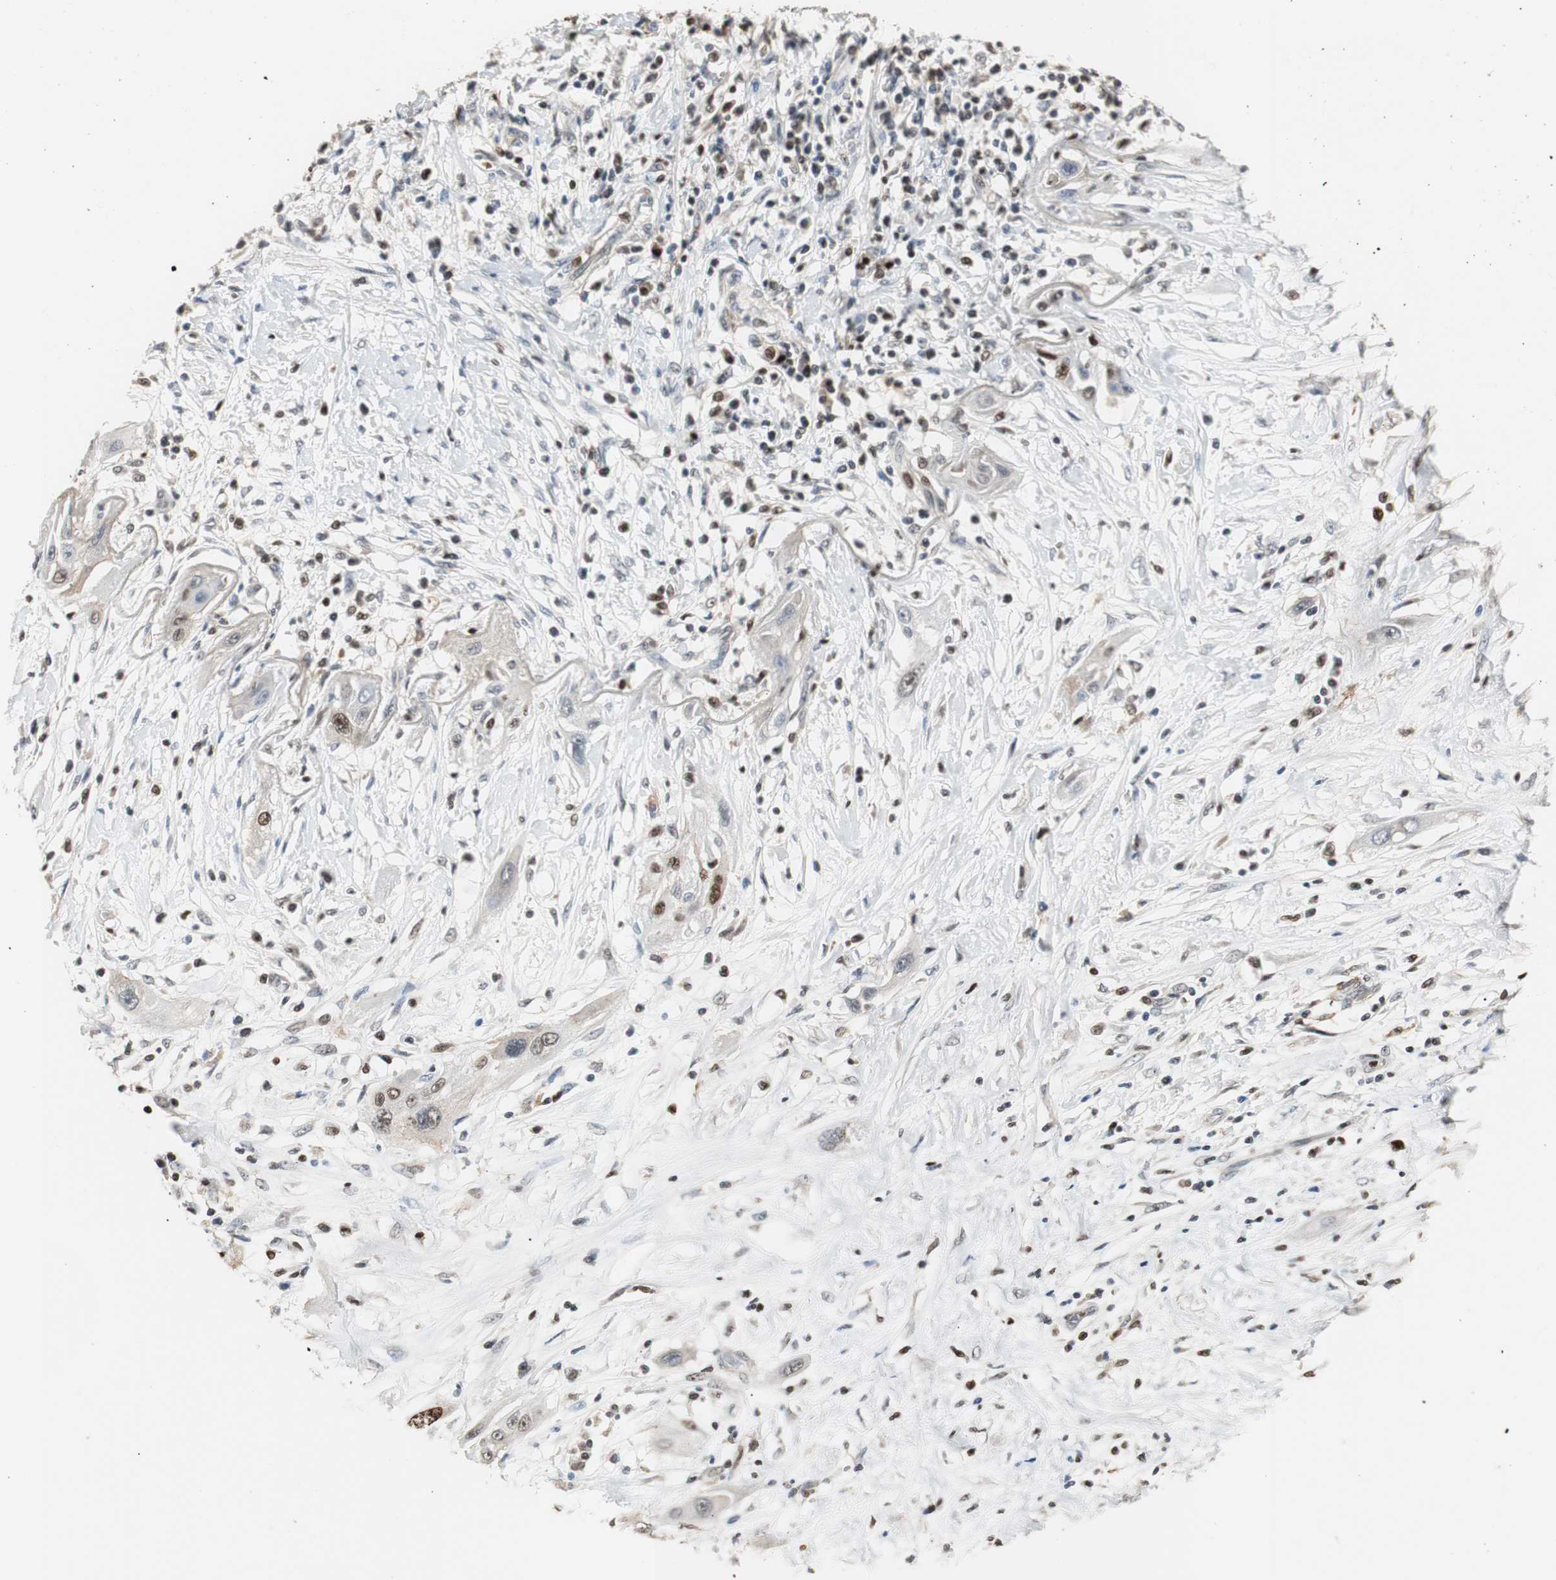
{"staining": {"intensity": "moderate", "quantity": "<25%", "location": "nuclear"}, "tissue": "lung cancer", "cell_type": "Tumor cells", "image_type": "cancer", "snomed": [{"axis": "morphology", "description": "Squamous cell carcinoma, NOS"}, {"axis": "topography", "description": "Lung"}], "caption": "IHC micrograph of neoplastic tissue: human lung squamous cell carcinoma stained using immunohistochemistry (IHC) demonstrates low levels of moderate protein expression localized specifically in the nuclear of tumor cells, appearing as a nuclear brown color.", "gene": "FEN1", "patient": {"sex": "female", "age": 47}}